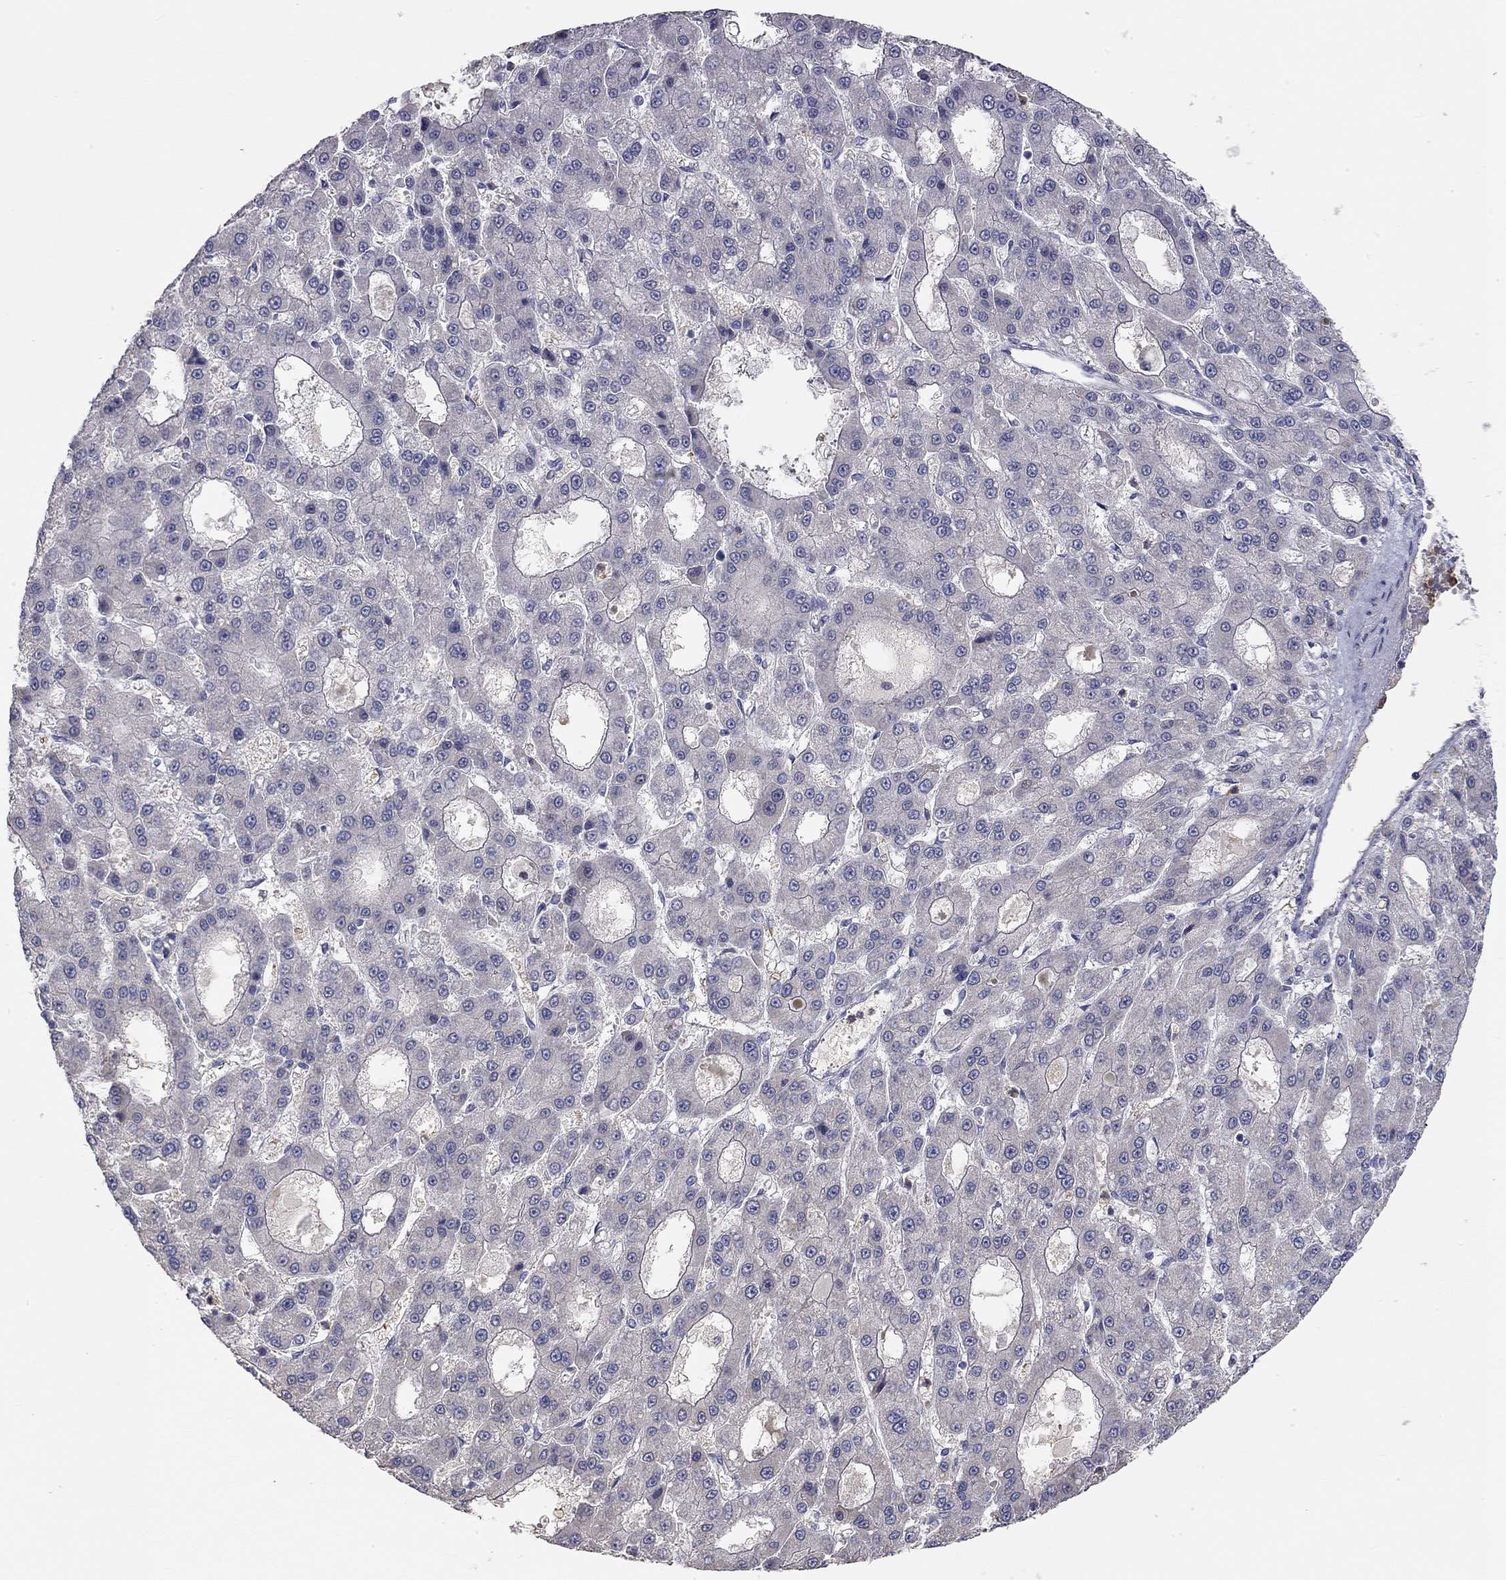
{"staining": {"intensity": "negative", "quantity": "none", "location": "none"}, "tissue": "liver cancer", "cell_type": "Tumor cells", "image_type": "cancer", "snomed": [{"axis": "morphology", "description": "Carcinoma, Hepatocellular, NOS"}, {"axis": "topography", "description": "Liver"}], "caption": "Tumor cells are negative for brown protein staining in liver hepatocellular carcinoma. The staining is performed using DAB (3,3'-diaminobenzidine) brown chromogen with nuclei counter-stained in using hematoxylin.", "gene": "PAPSS2", "patient": {"sex": "male", "age": 70}}